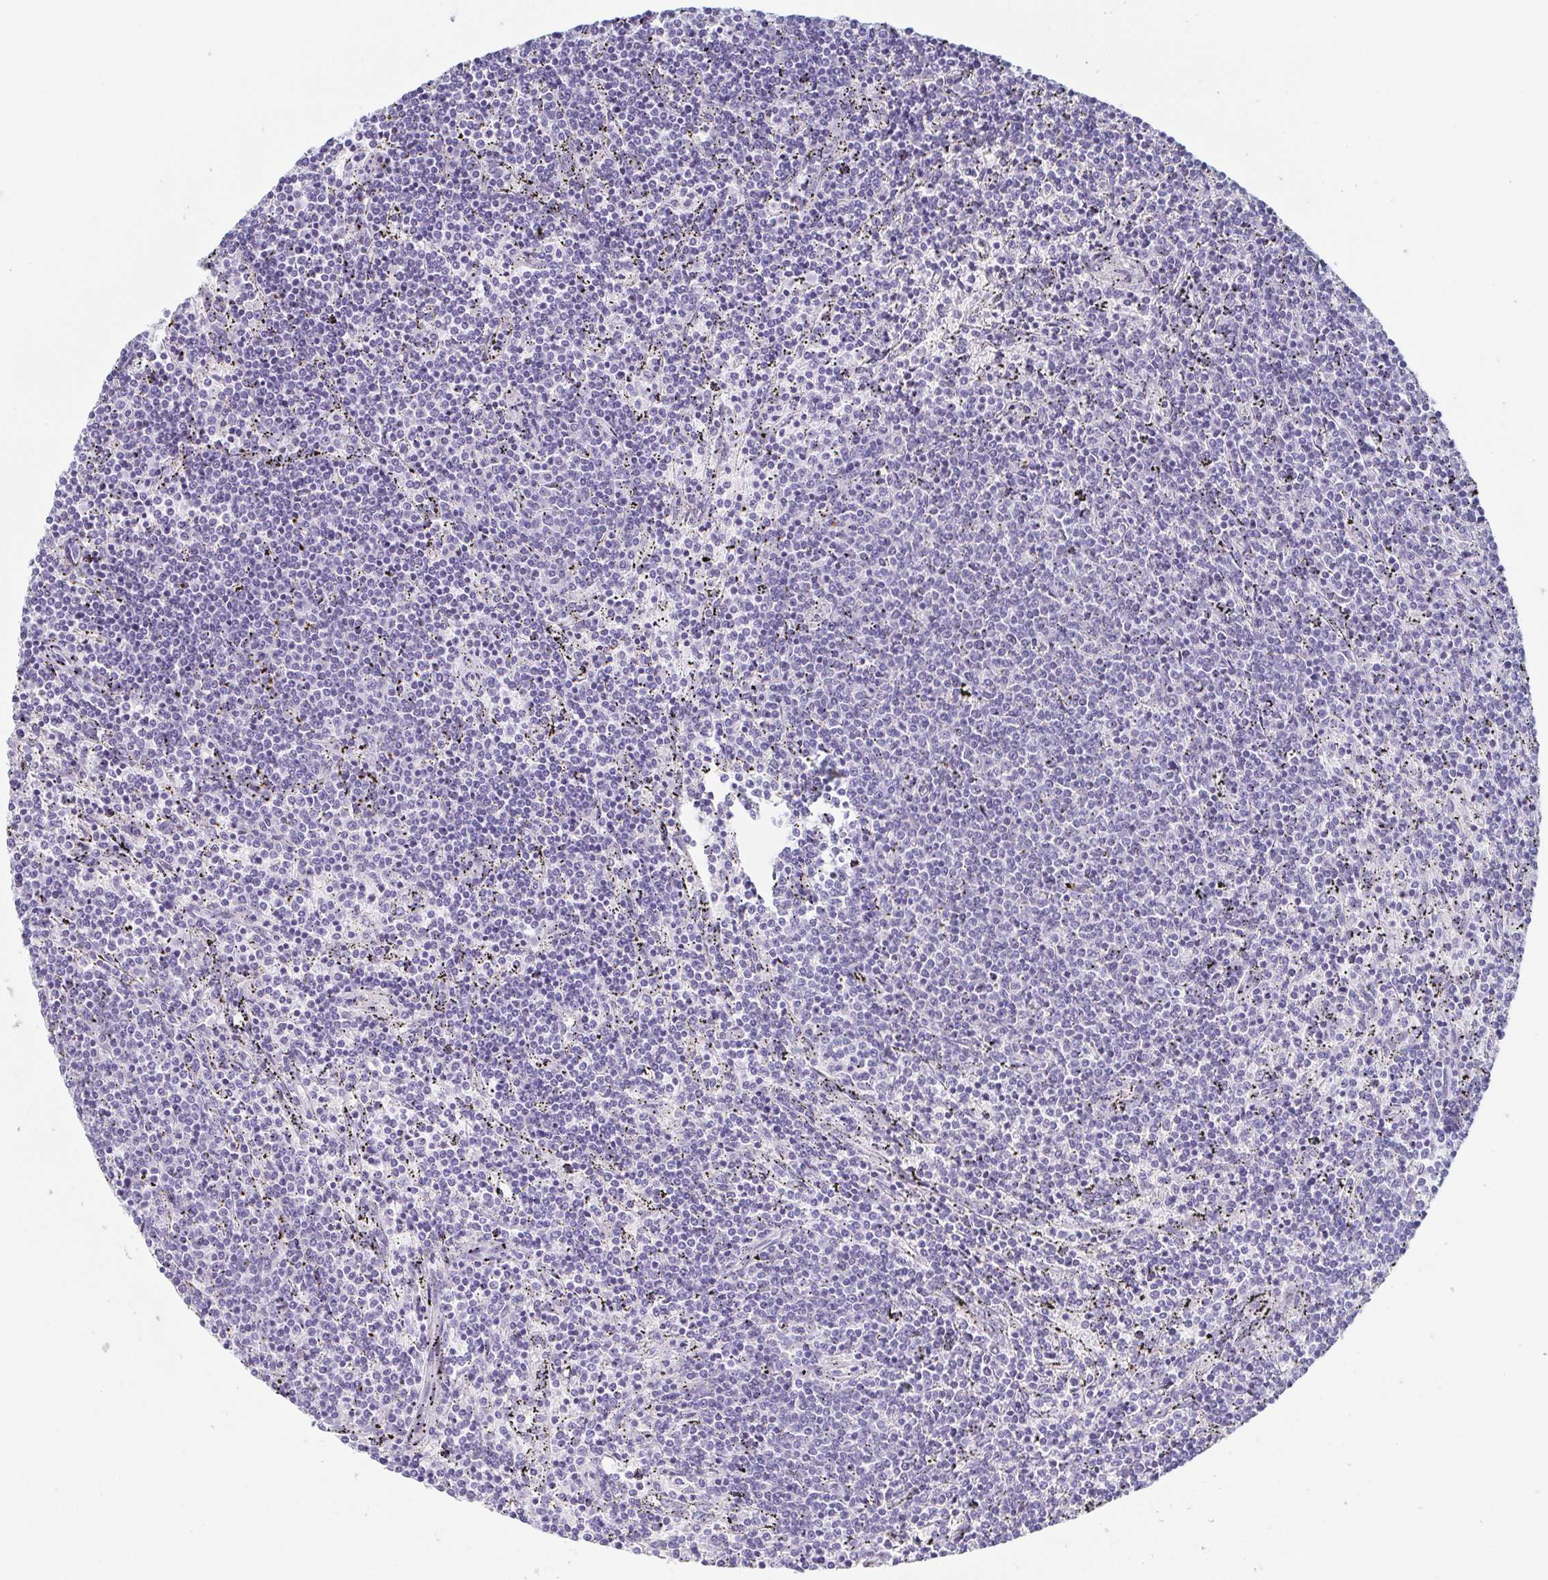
{"staining": {"intensity": "negative", "quantity": "none", "location": "none"}, "tissue": "lymphoma", "cell_type": "Tumor cells", "image_type": "cancer", "snomed": [{"axis": "morphology", "description": "Malignant lymphoma, non-Hodgkin's type, Low grade"}, {"axis": "topography", "description": "Spleen"}], "caption": "Malignant lymphoma, non-Hodgkin's type (low-grade) was stained to show a protein in brown. There is no significant expression in tumor cells. (DAB immunohistochemistry (IHC) with hematoxylin counter stain).", "gene": "DYNC1I1", "patient": {"sex": "female", "age": 50}}